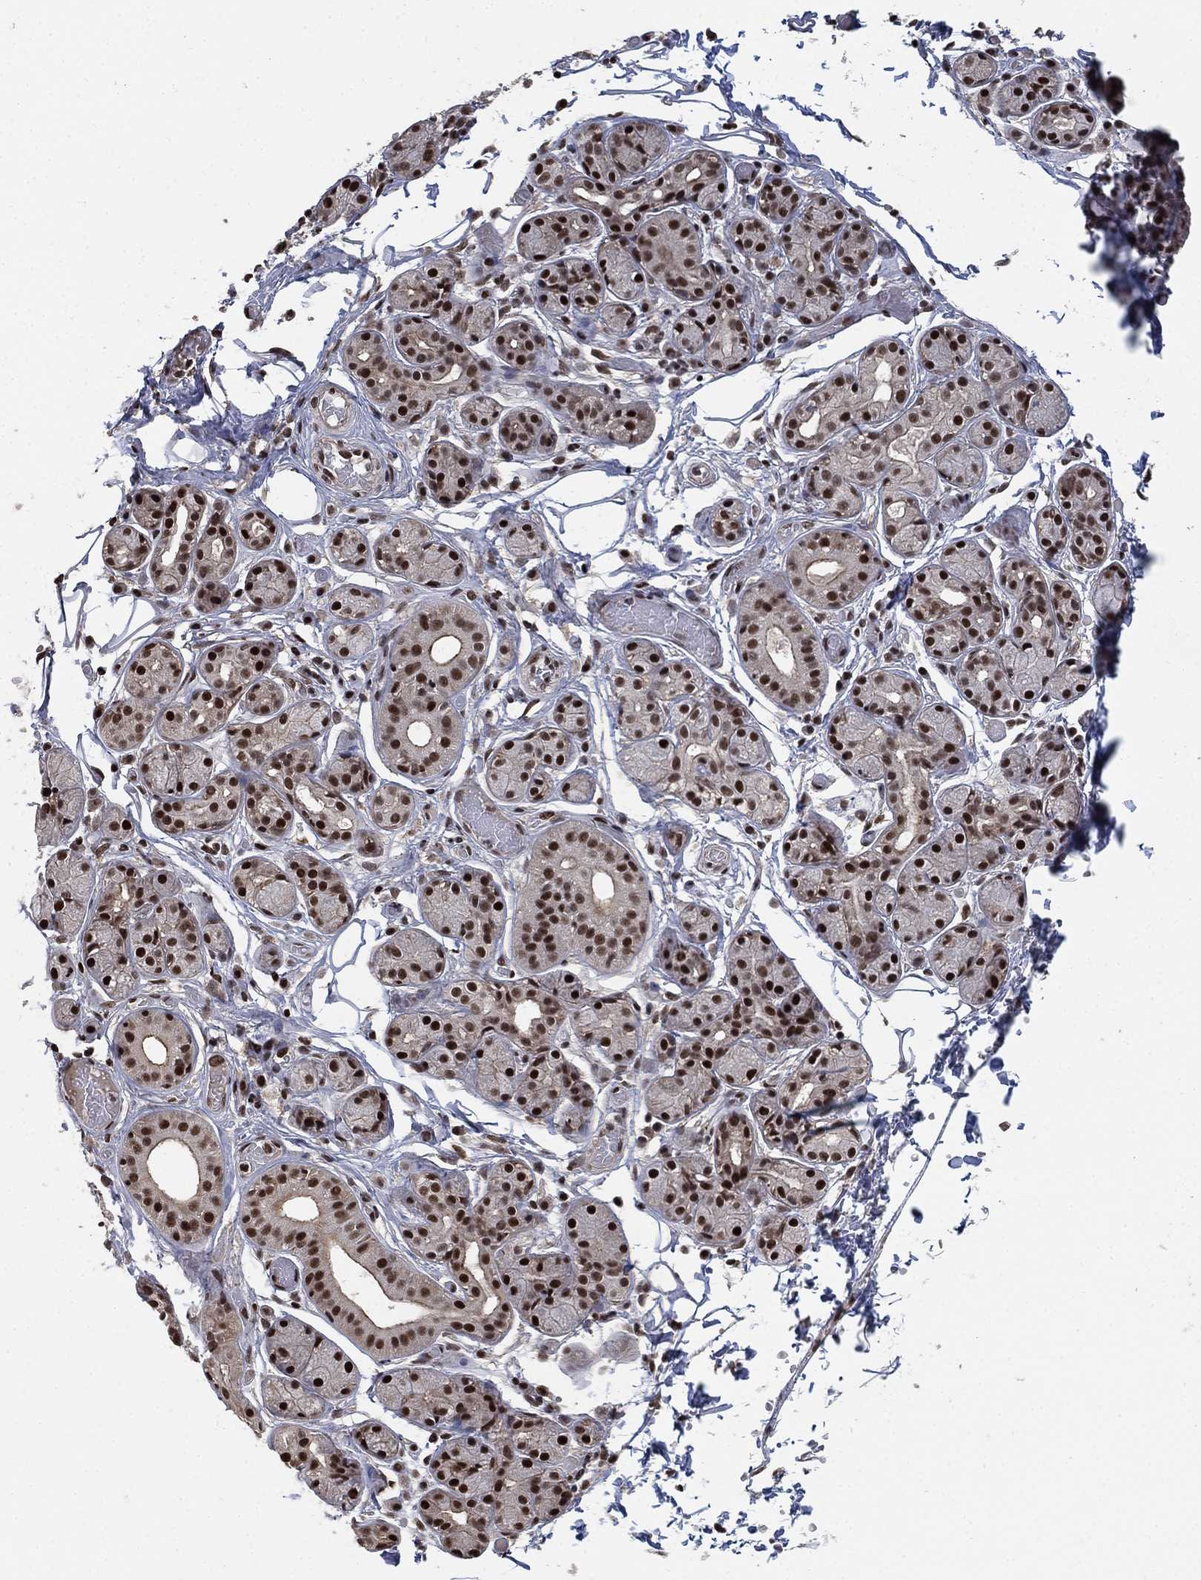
{"staining": {"intensity": "strong", "quantity": "25%-75%", "location": "nuclear"}, "tissue": "salivary gland", "cell_type": "Glandular cells", "image_type": "normal", "snomed": [{"axis": "morphology", "description": "Normal tissue, NOS"}, {"axis": "topography", "description": "Salivary gland"}, {"axis": "topography", "description": "Peripheral nerve tissue"}], "caption": "An image of human salivary gland stained for a protein shows strong nuclear brown staining in glandular cells.", "gene": "ZSCAN30", "patient": {"sex": "male", "age": 71}}